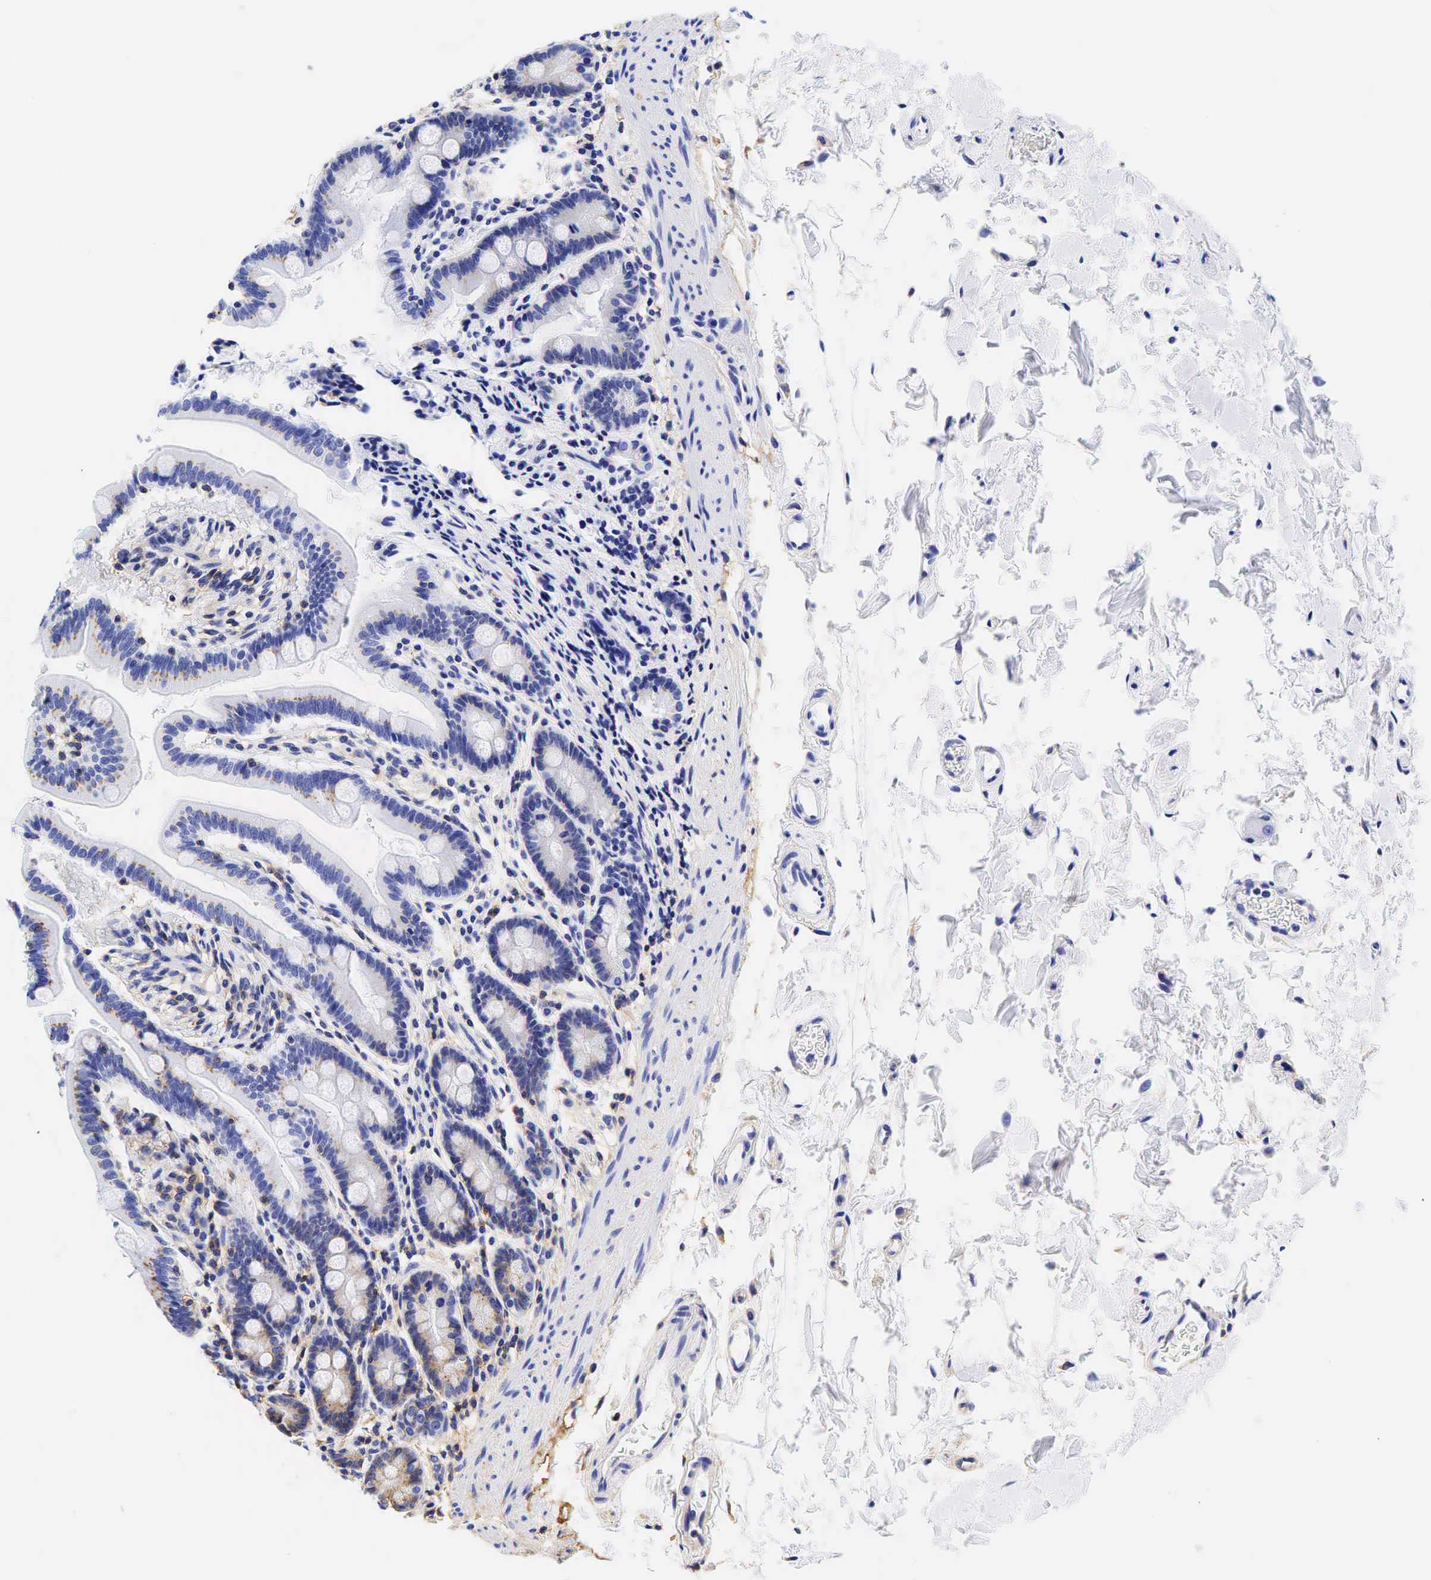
{"staining": {"intensity": "weak", "quantity": "25%-75%", "location": "cytoplasmic/membranous"}, "tissue": "duodenum", "cell_type": "Glandular cells", "image_type": "normal", "snomed": [{"axis": "morphology", "description": "Normal tissue, NOS"}, {"axis": "topography", "description": "Duodenum"}], "caption": "Immunohistochemistry (IHC) histopathology image of benign duodenum: duodenum stained using IHC exhibits low levels of weak protein expression localized specifically in the cytoplasmic/membranous of glandular cells, appearing as a cytoplasmic/membranous brown color.", "gene": "CD99", "patient": {"sex": "female", "age": 77}}